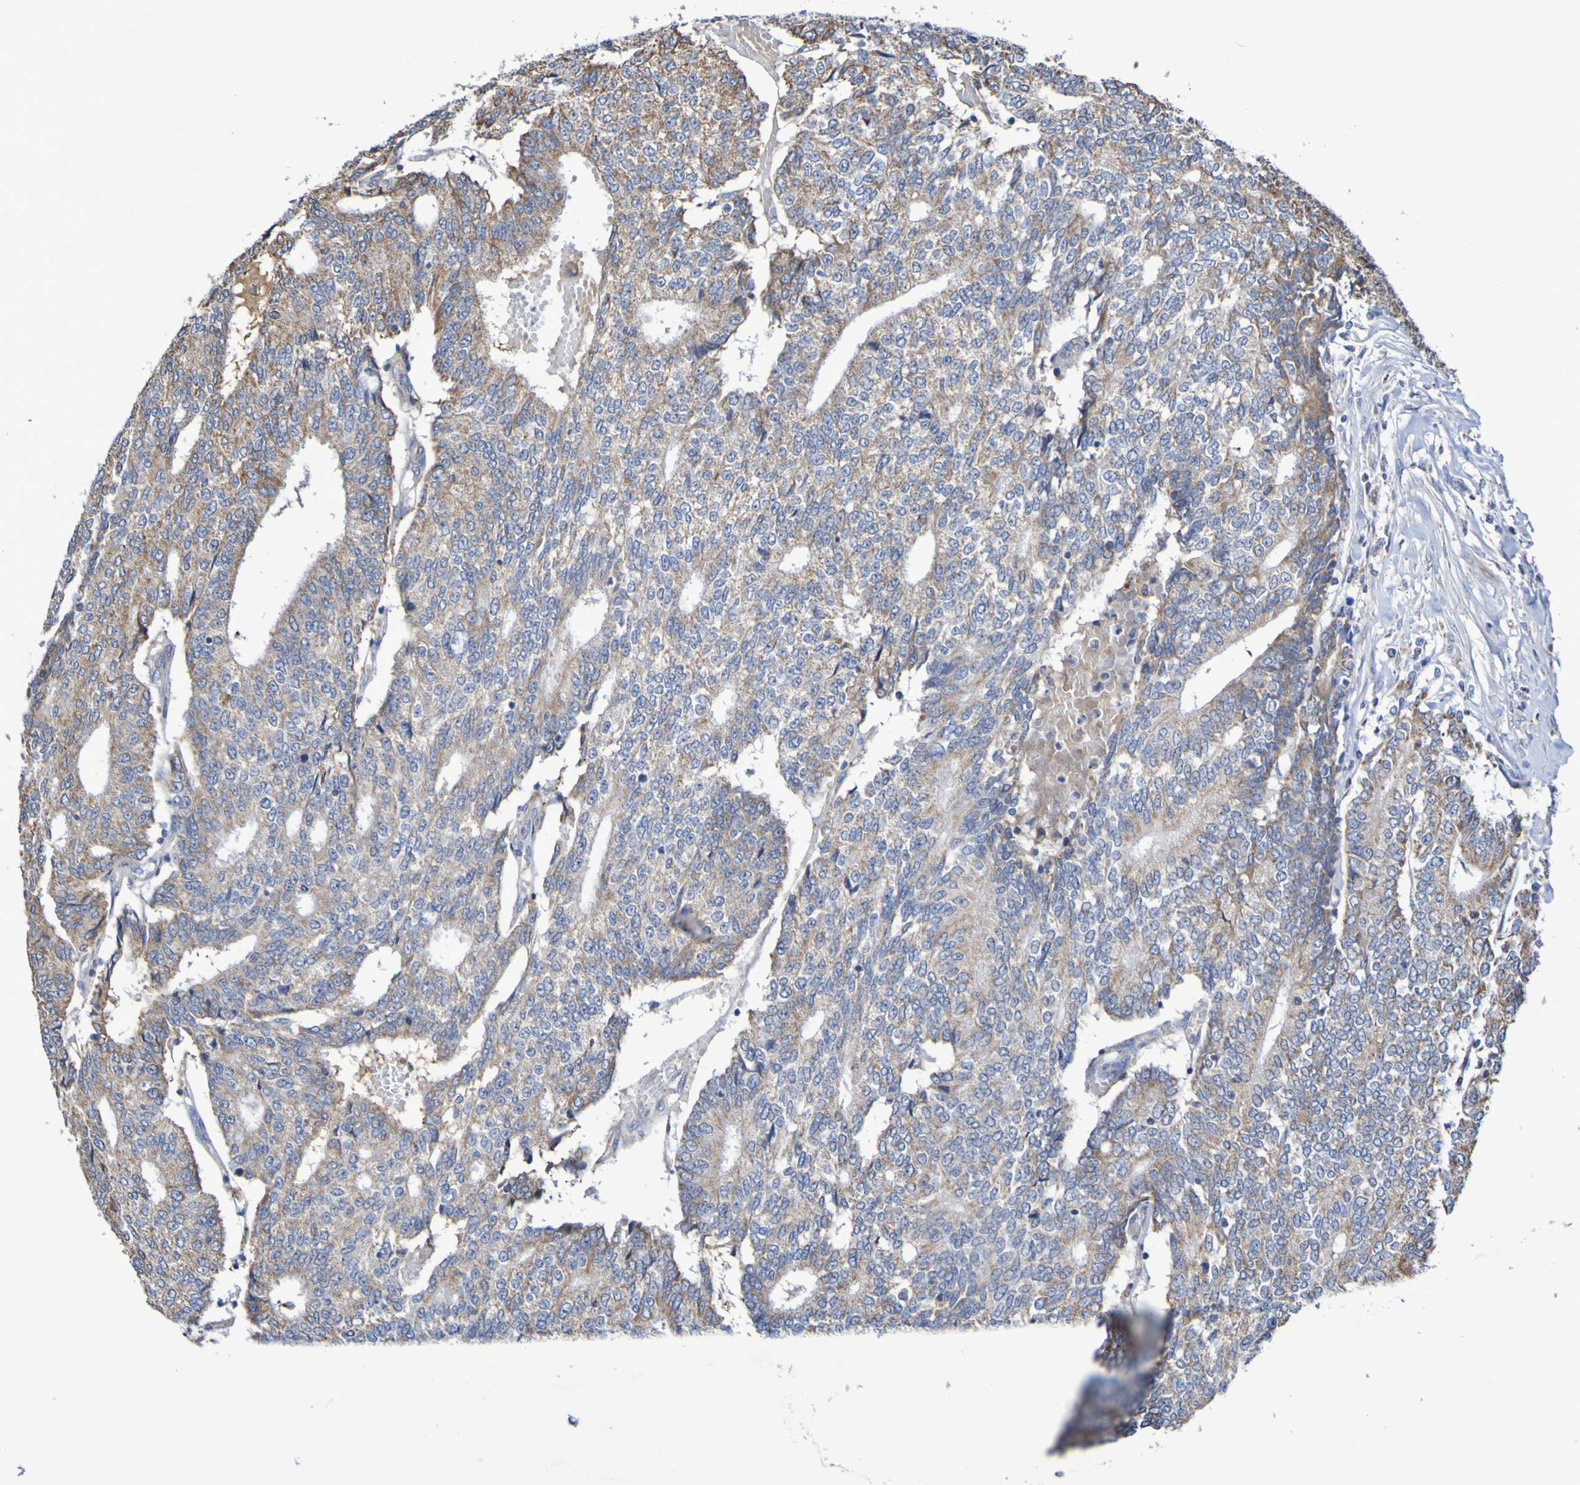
{"staining": {"intensity": "moderate", "quantity": ">75%", "location": "cytoplasmic/membranous"}, "tissue": "prostate cancer", "cell_type": "Tumor cells", "image_type": "cancer", "snomed": [{"axis": "morphology", "description": "Normal tissue, NOS"}, {"axis": "morphology", "description": "Adenocarcinoma, High grade"}, {"axis": "topography", "description": "Prostate"}, {"axis": "topography", "description": "Seminal veicle"}], "caption": "DAB immunohistochemical staining of prostate cancer (high-grade adenocarcinoma) reveals moderate cytoplasmic/membranous protein expression in approximately >75% of tumor cells.", "gene": "CNTN2", "patient": {"sex": "male", "age": 55}}